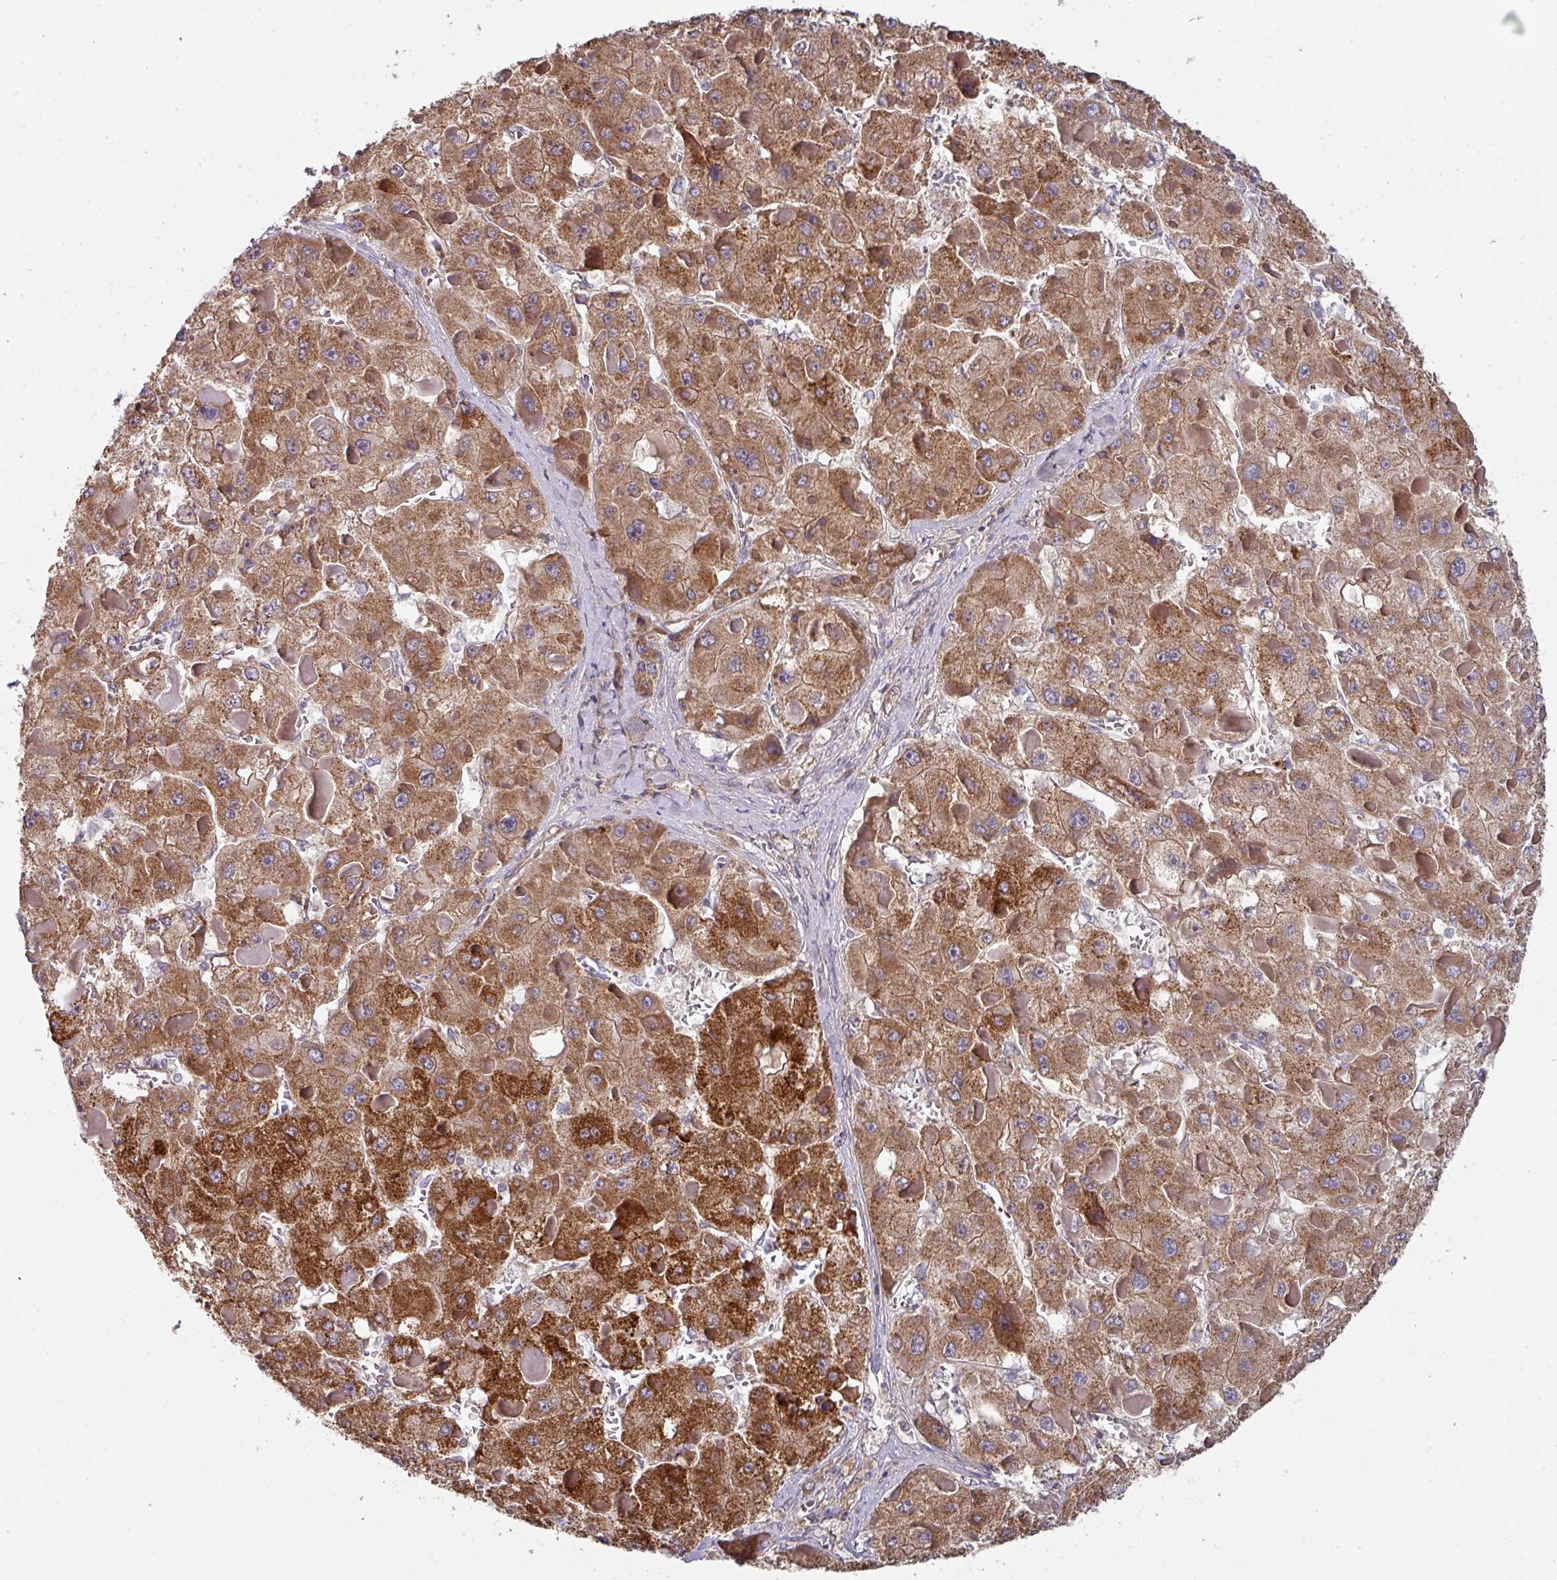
{"staining": {"intensity": "strong", "quantity": ">75%", "location": "cytoplasmic/membranous"}, "tissue": "liver cancer", "cell_type": "Tumor cells", "image_type": "cancer", "snomed": [{"axis": "morphology", "description": "Carcinoma, Hepatocellular, NOS"}, {"axis": "topography", "description": "Liver"}], "caption": "Liver cancer (hepatocellular carcinoma) stained with a brown dye reveals strong cytoplasmic/membranous positive expression in approximately >75% of tumor cells.", "gene": "DCAF12L2", "patient": {"sex": "female", "age": 73}}